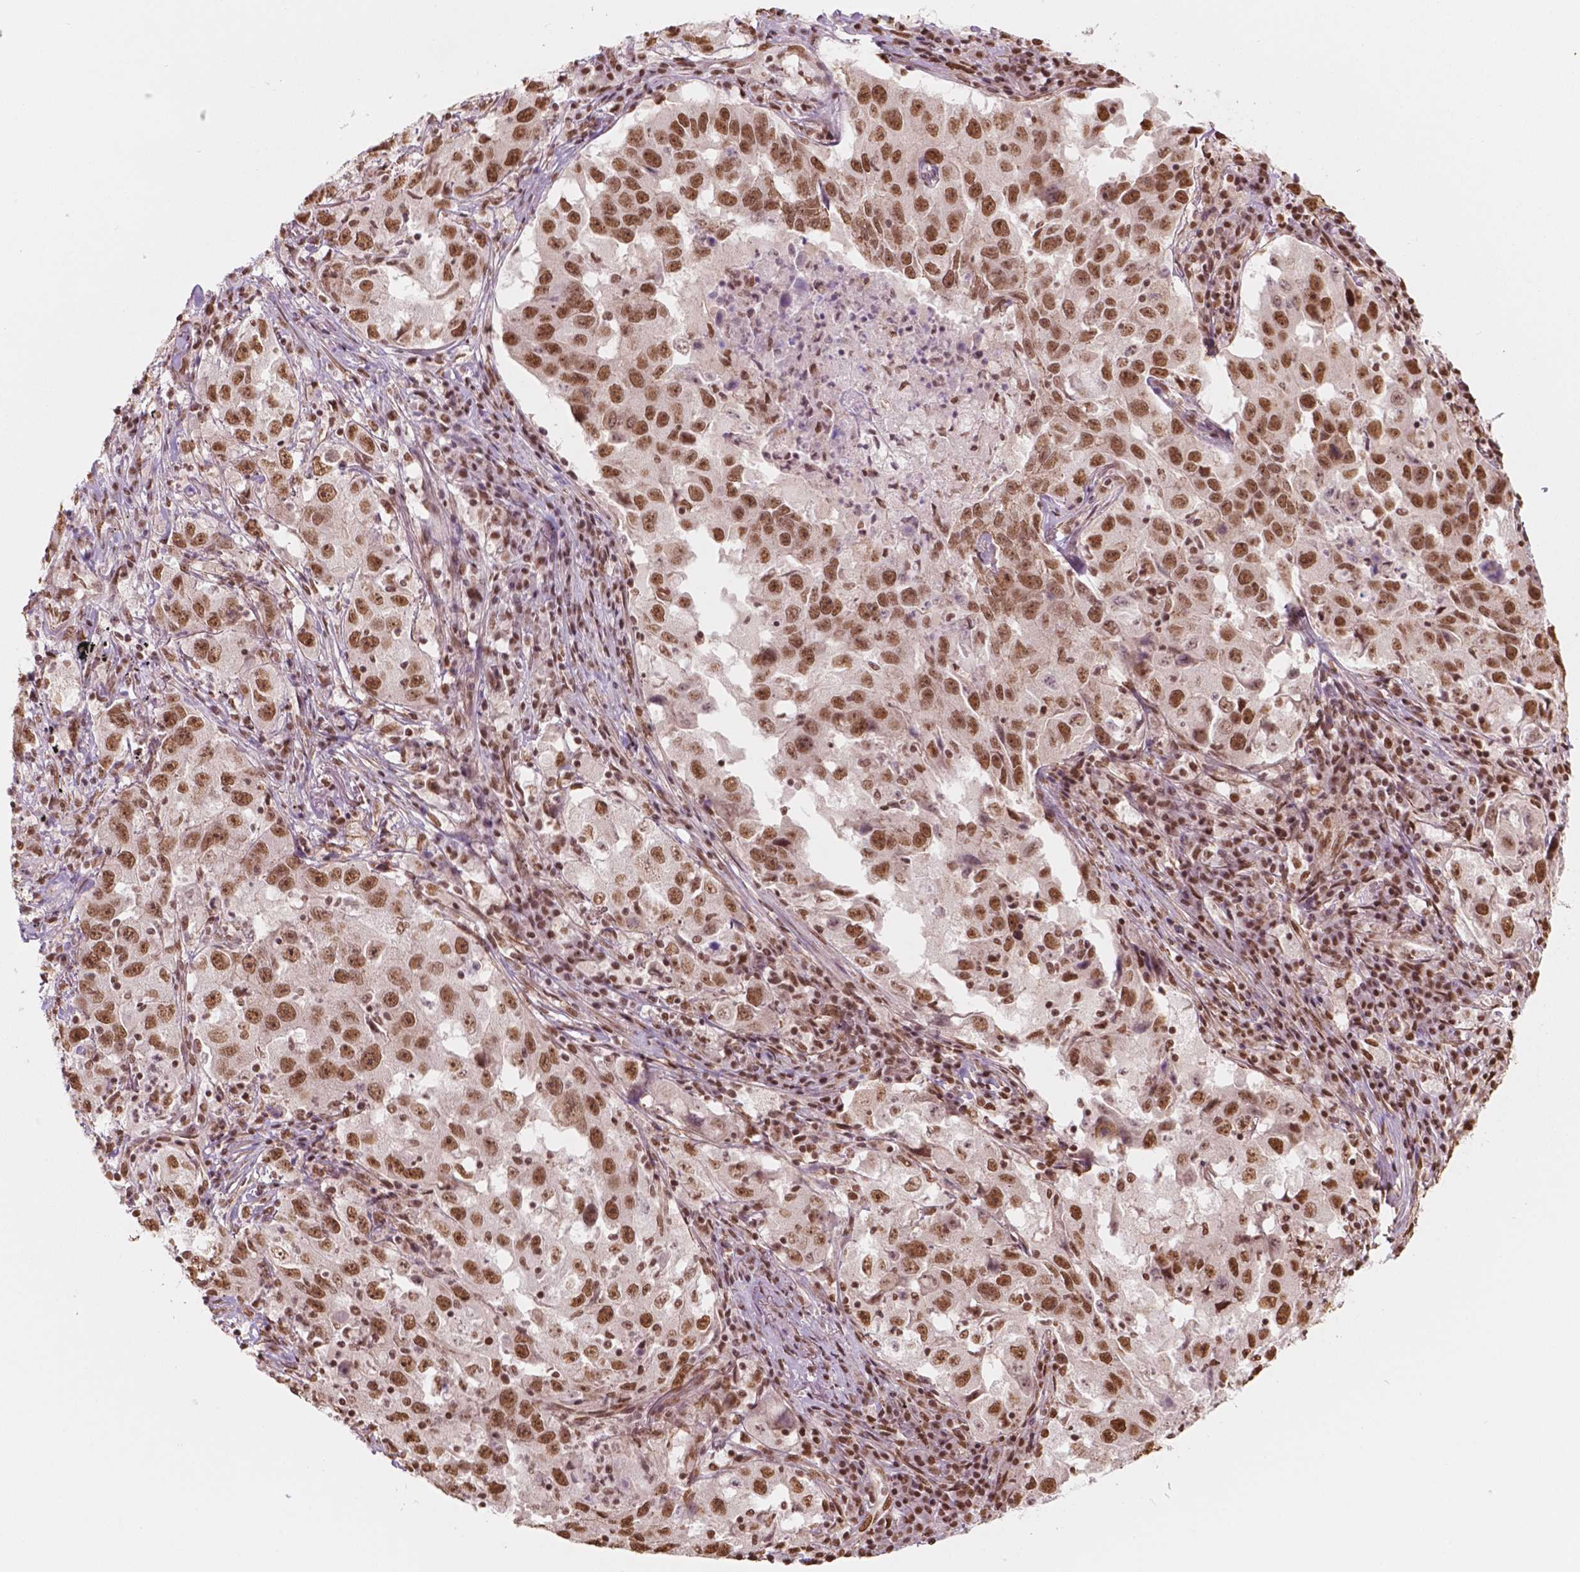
{"staining": {"intensity": "moderate", "quantity": ">75%", "location": "nuclear"}, "tissue": "lung cancer", "cell_type": "Tumor cells", "image_type": "cancer", "snomed": [{"axis": "morphology", "description": "Adenocarcinoma, NOS"}, {"axis": "topography", "description": "Lung"}], "caption": "Moderate nuclear protein positivity is identified in approximately >75% of tumor cells in lung adenocarcinoma.", "gene": "GTF3C5", "patient": {"sex": "male", "age": 73}}